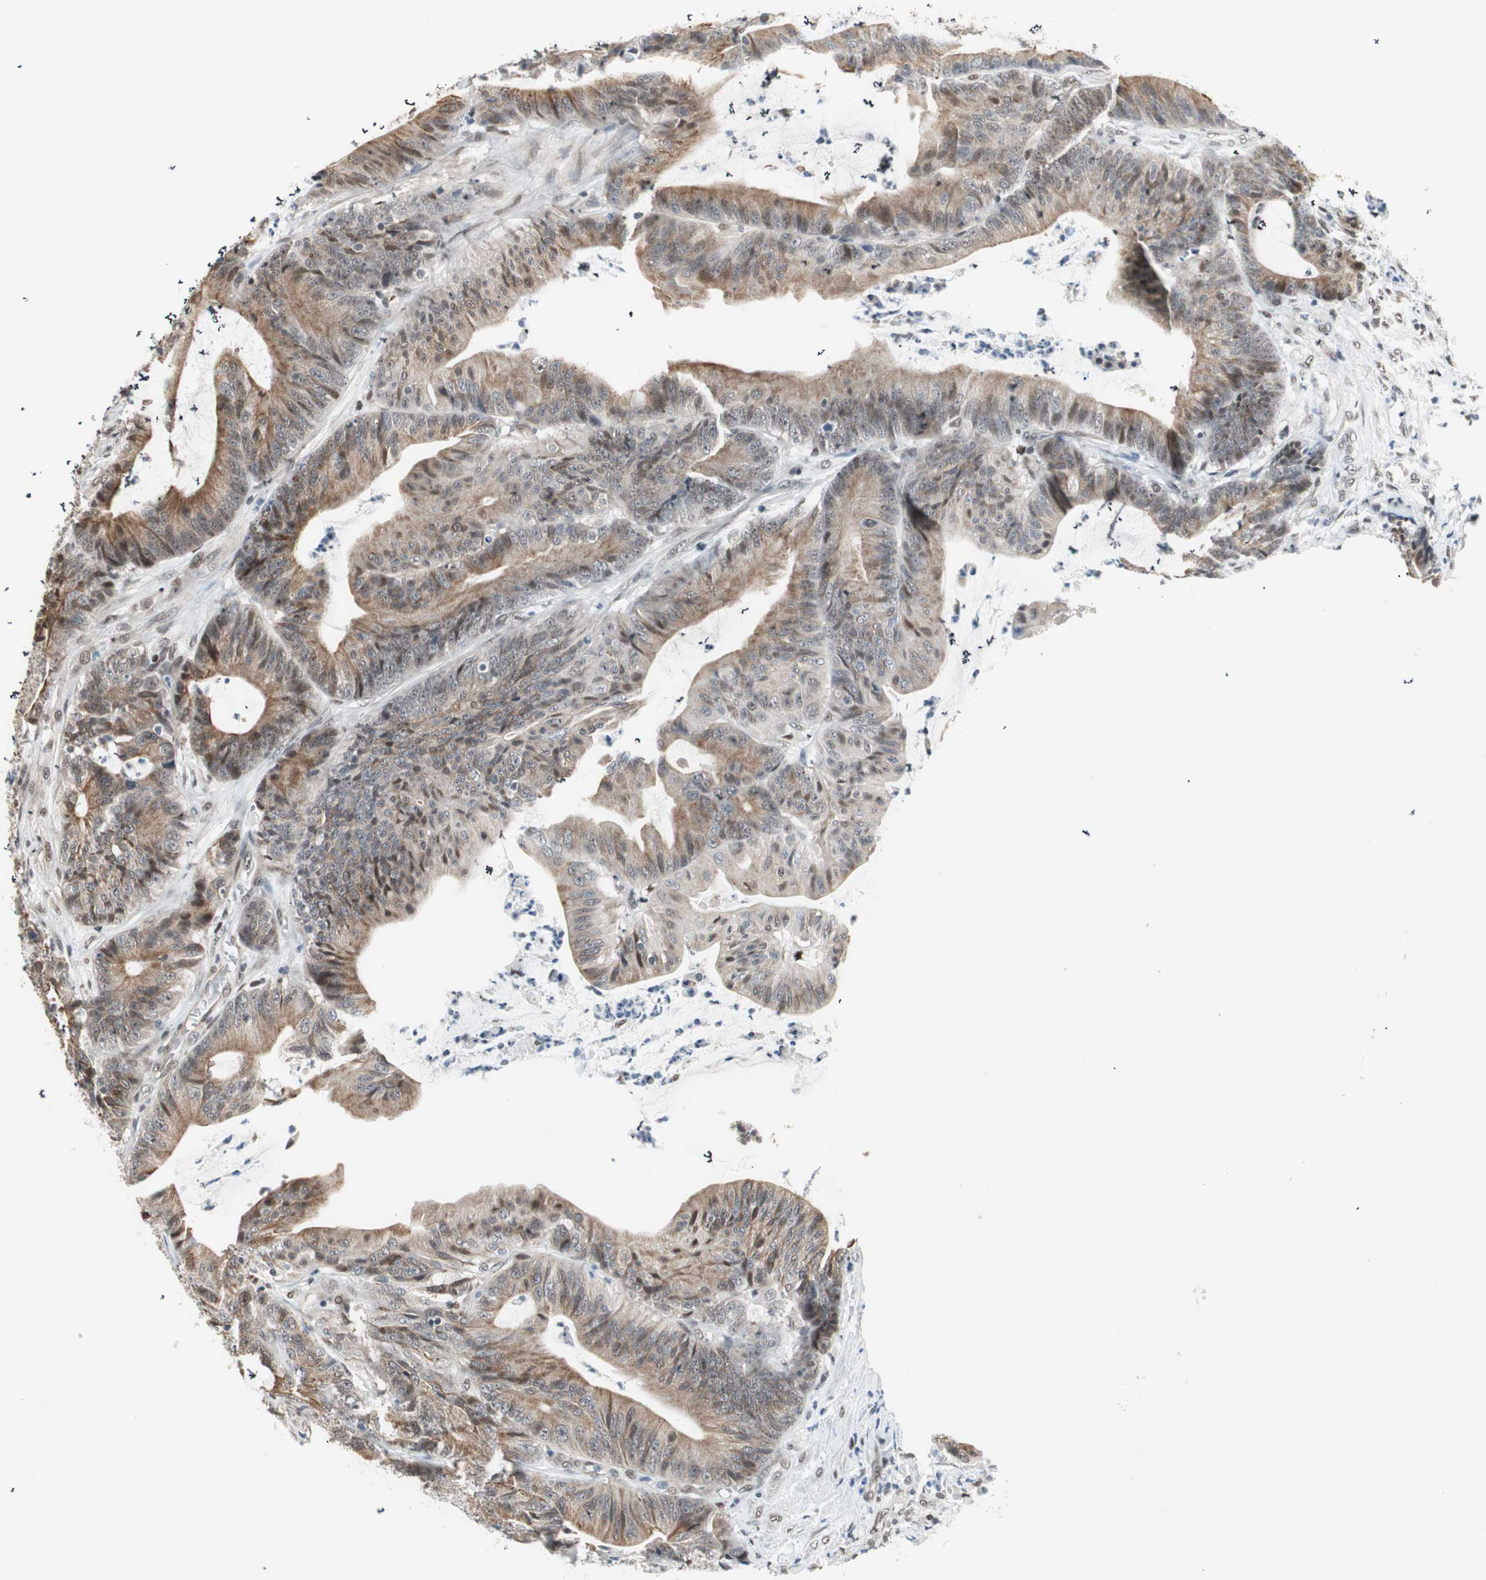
{"staining": {"intensity": "moderate", "quantity": ">75%", "location": "cytoplasmic/membranous,nuclear"}, "tissue": "colorectal cancer", "cell_type": "Tumor cells", "image_type": "cancer", "snomed": [{"axis": "morphology", "description": "Adenocarcinoma, NOS"}, {"axis": "topography", "description": "Colon"}], "caption": "High-power microscopy captured an immunohistochemistry micrograph of colorectal cancer, revealing moderate cytoplasmic/membranous and nuclear expression in approximately >75% of tumor cells. The staining was performed using DAB (3,3'-diaminobenzidine), with brown indicating positive protein expression. Nuclei are stained blue with hematoxylin.", "gene": "ZBTB17", "patient": {"sex": "female", "age": 84}}